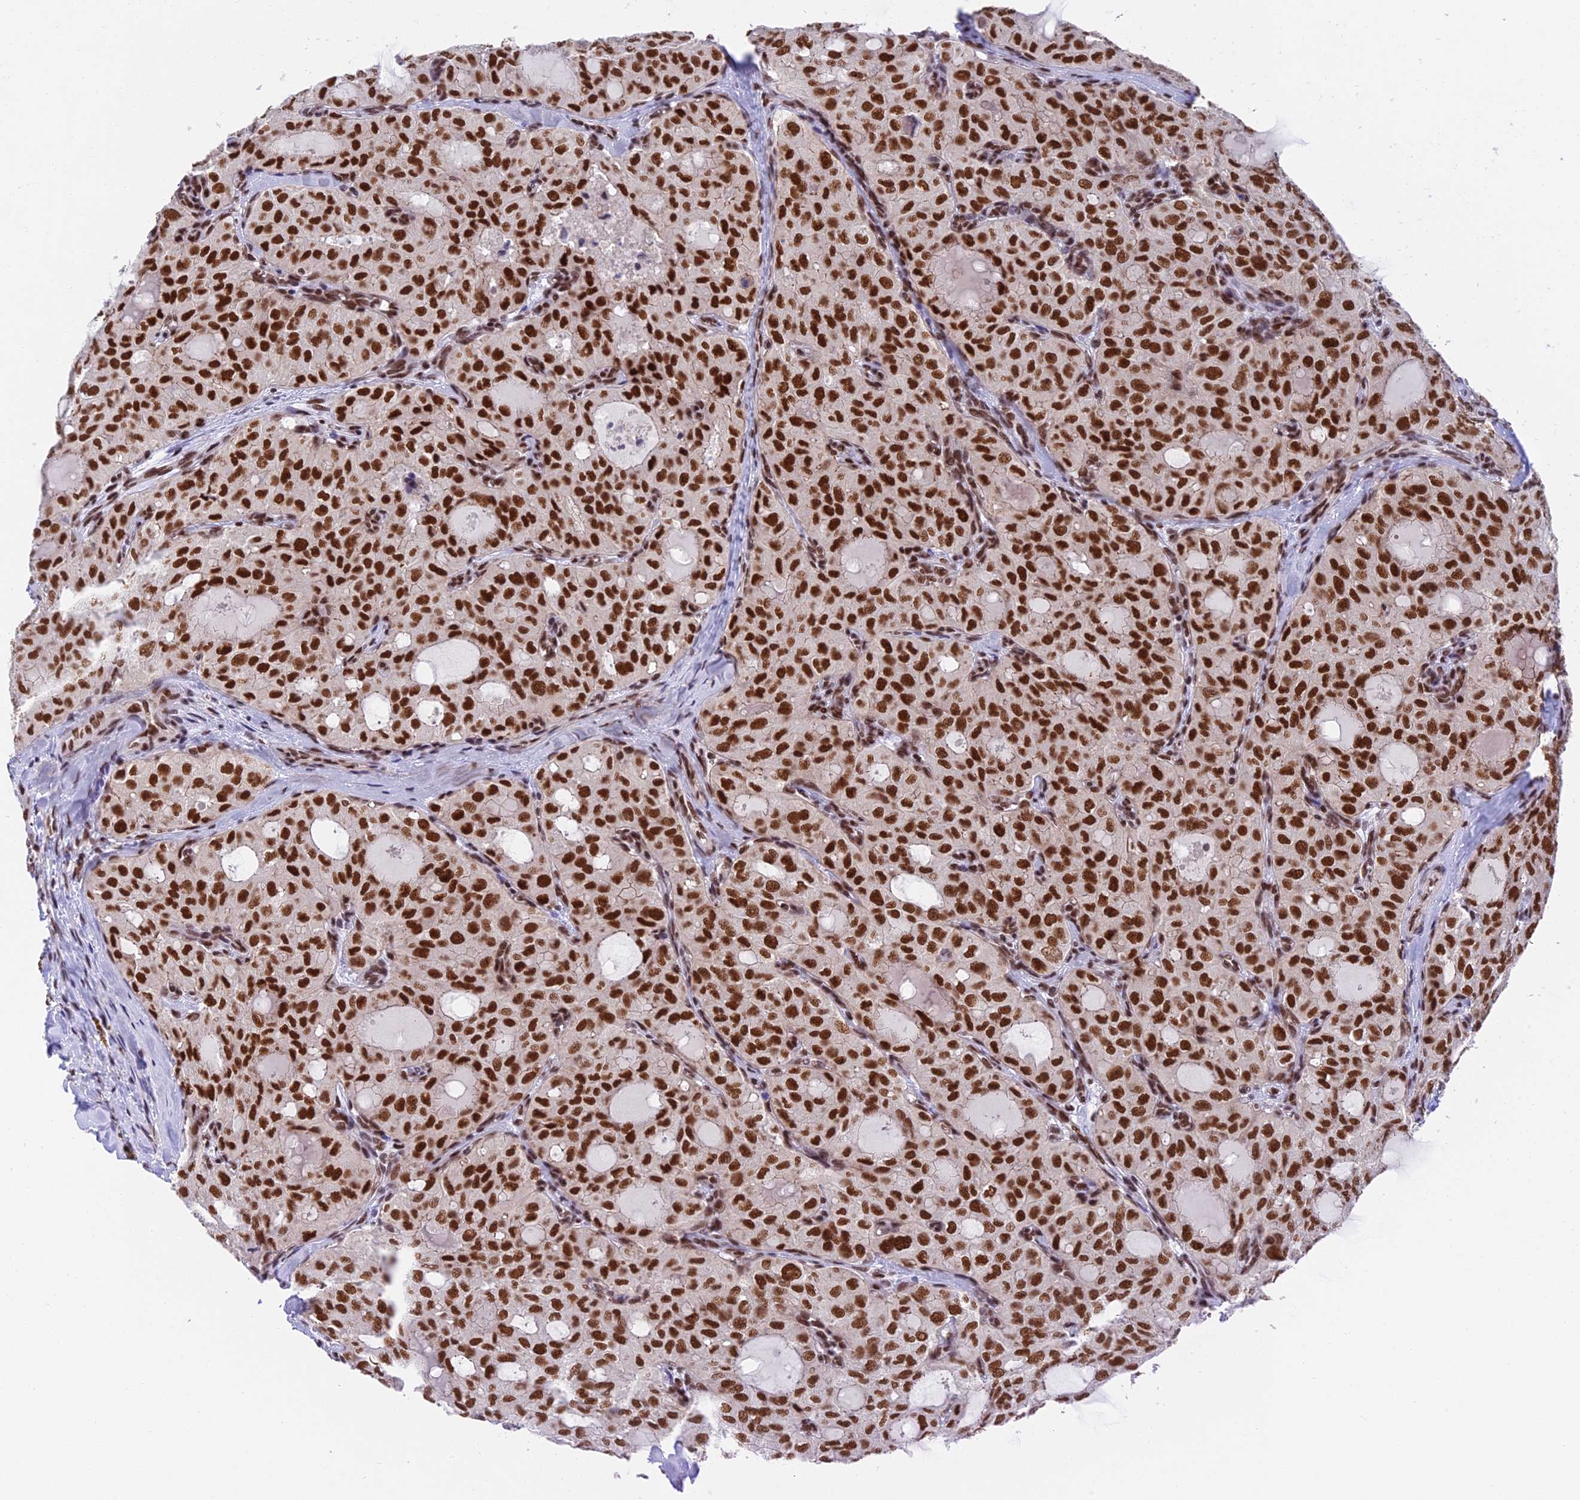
{"staining": {"intensity": "strong", "quantity": ">75%", "location": "nuclear"}, "tissue": "thyroid cancer", "cell_type": "Tumor cells", "image_type": "cancer", "snomed": [{"axis": "morphology", "description": "Follicular adenoma carcinoma, NOS"}, {"axis": "topography", "description": "Thyroid gland"}], "caption": "Thyroid follicular adenoma carcinoma stained with a protein marker exhibits strong staining in tumor cells.", "gene": "EEF1AKMT3", "patient": {"sex": "male", "age": 75}}